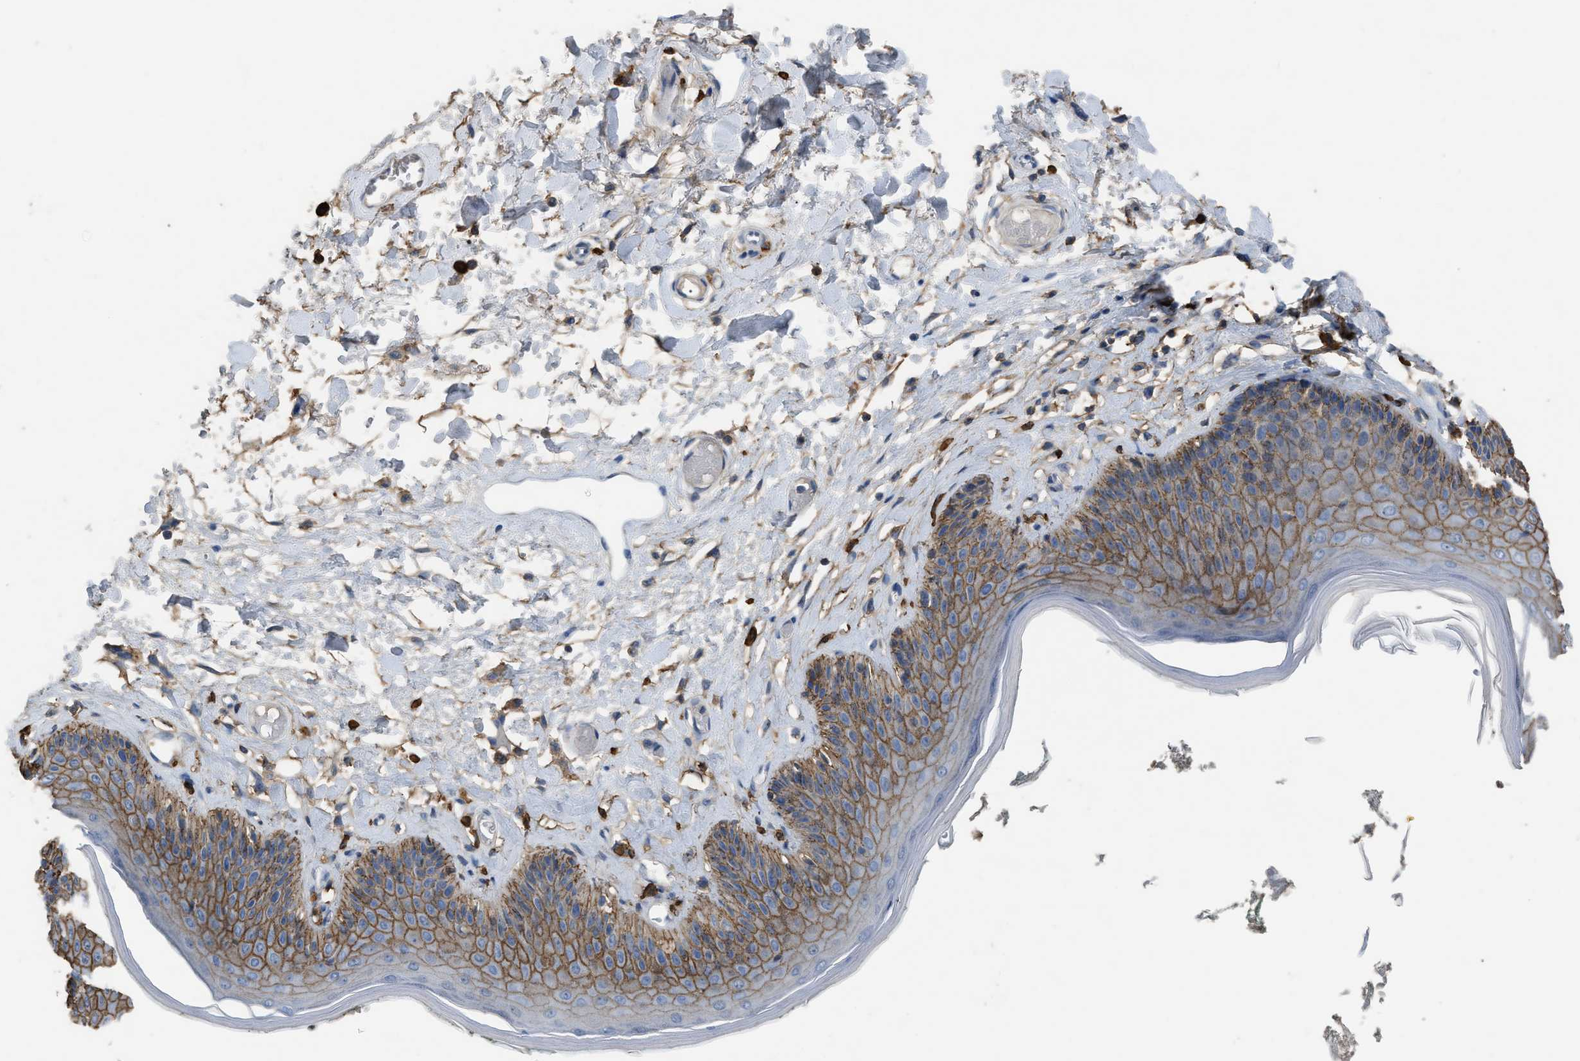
{"staining": {"intensity": "moderate", "quantity": ">75%", "location": "cytoplasmic/membranous"}, "tissue": "skin", "cell_type": "Epidermal cells", "image_type": "normal", "snomed": [{"axis": "morphology", "description": "Normal tissue, NOS"}, {"axis": "topography", "description": "Vulva"}], "caption": "An immunohistochemistry photomicrograph of benign tissue is shown. Protein staining in brown highlights moderate cytoplasmic/membranous positivity in skin within epidermal cells. (DAB IHC, brown staining for protein, blue staining for nuclei).", "gene": "OR51E1", "patient": {"sex": "female", "age": 73}}